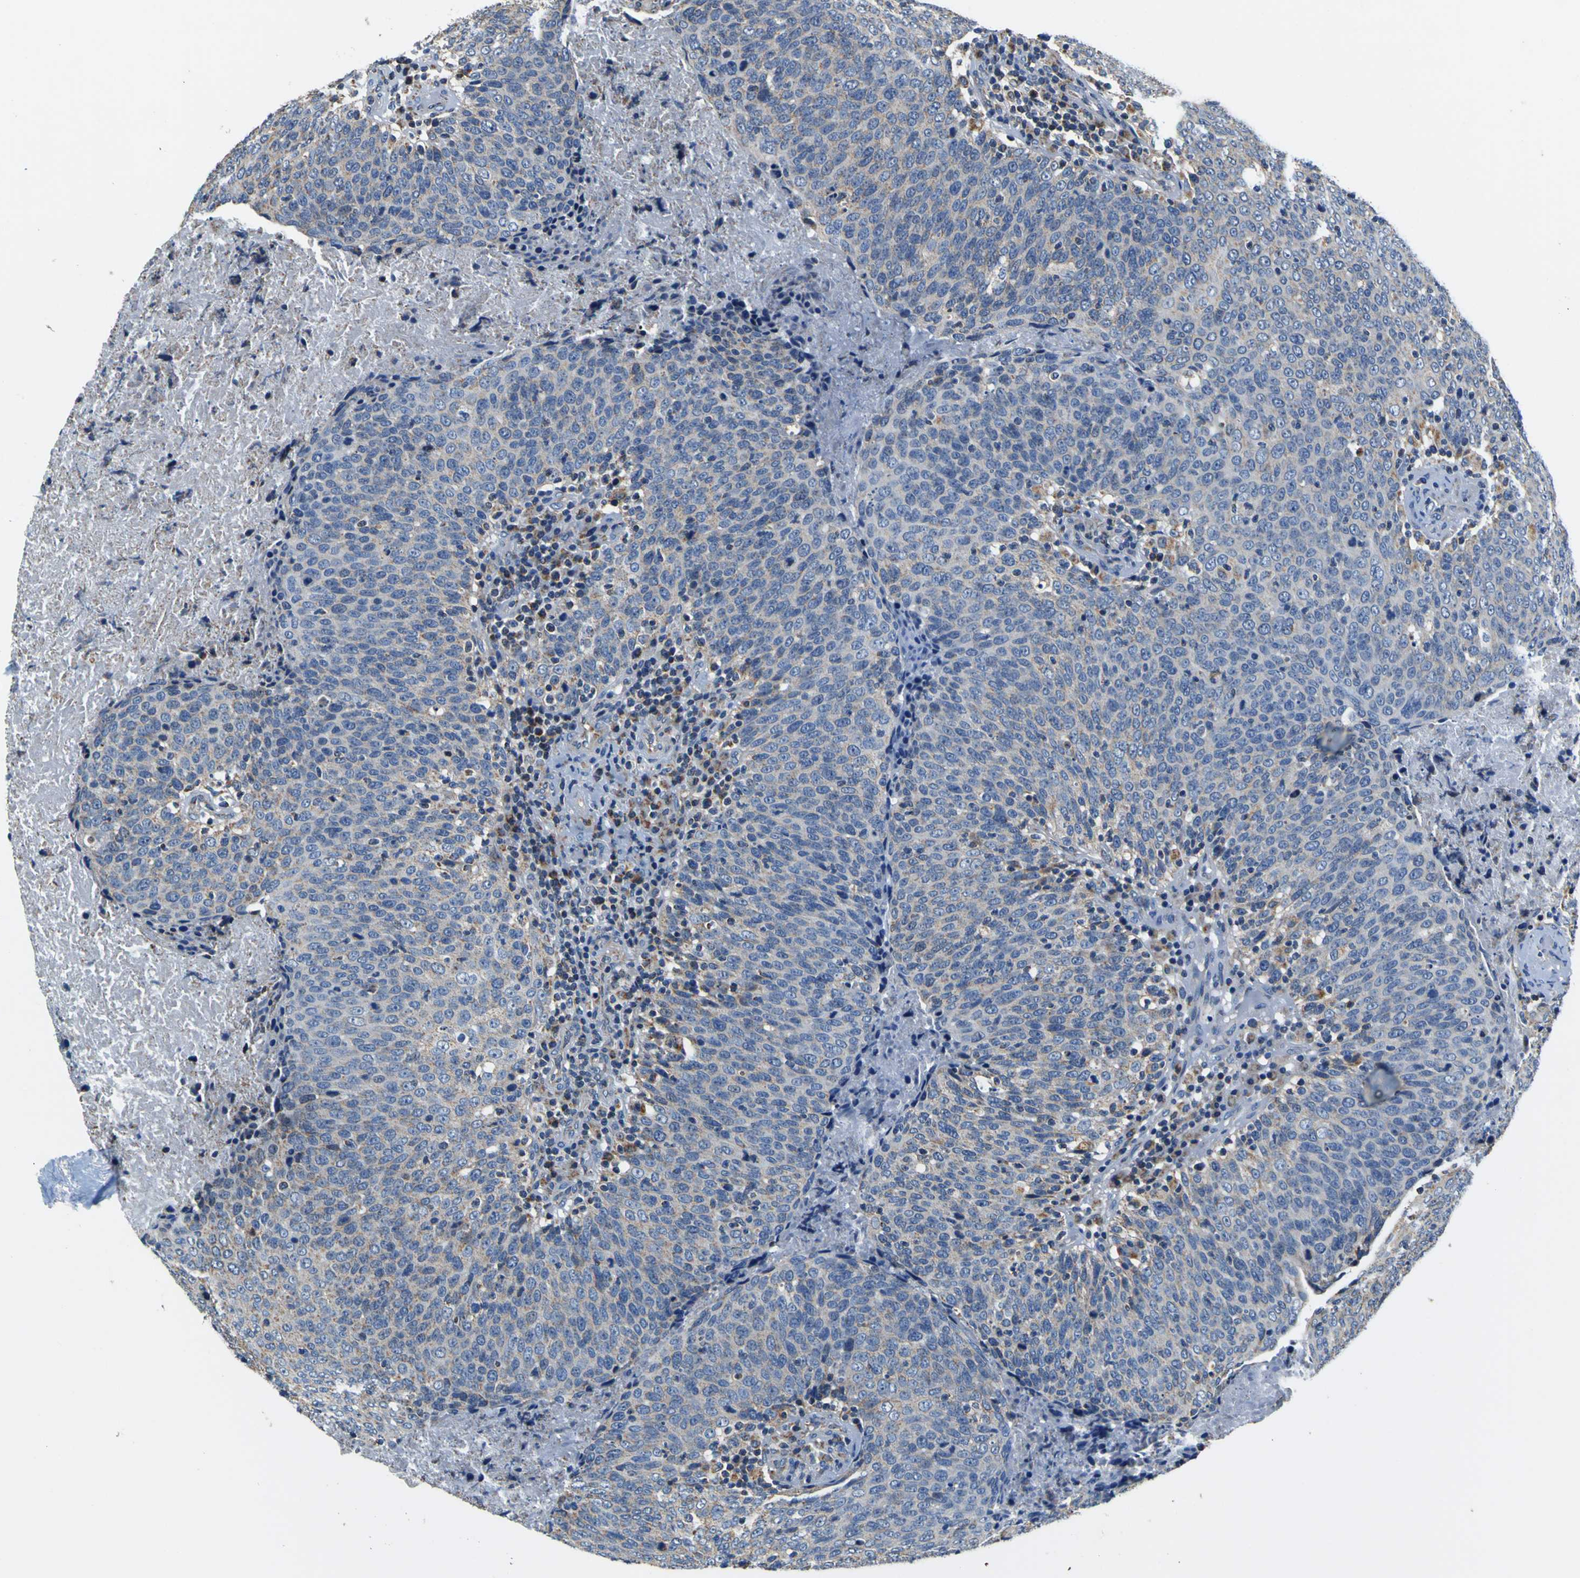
{"staining": {"intensity": "weak", "quantity": ">75%", "location": "cytoplasmic/membranous"}, "tissue": "head and neck cancer", "cell_type": "Tumor cells", "image_type": "cancer", "snomed": [{"axis": "morphology", "description": "Squamous cell carcinoma, NOS"}, {"axis": "morphology", "description": "Squamous cell carcinoma, metastatic, NOS"}, {"axis": "topography", "description": "Lymph node"}, {"axis": "topography", "description": "Head-Neck"}], "caption": "Protein expression by IHC demonstrates weak cytoplasmic/membranous positivity in about >75% of tumor cells in head and neck metastatic squamous cell carcinoma.", "gene": "LRP4", "patient": {"sex": "male", "age": 62}}